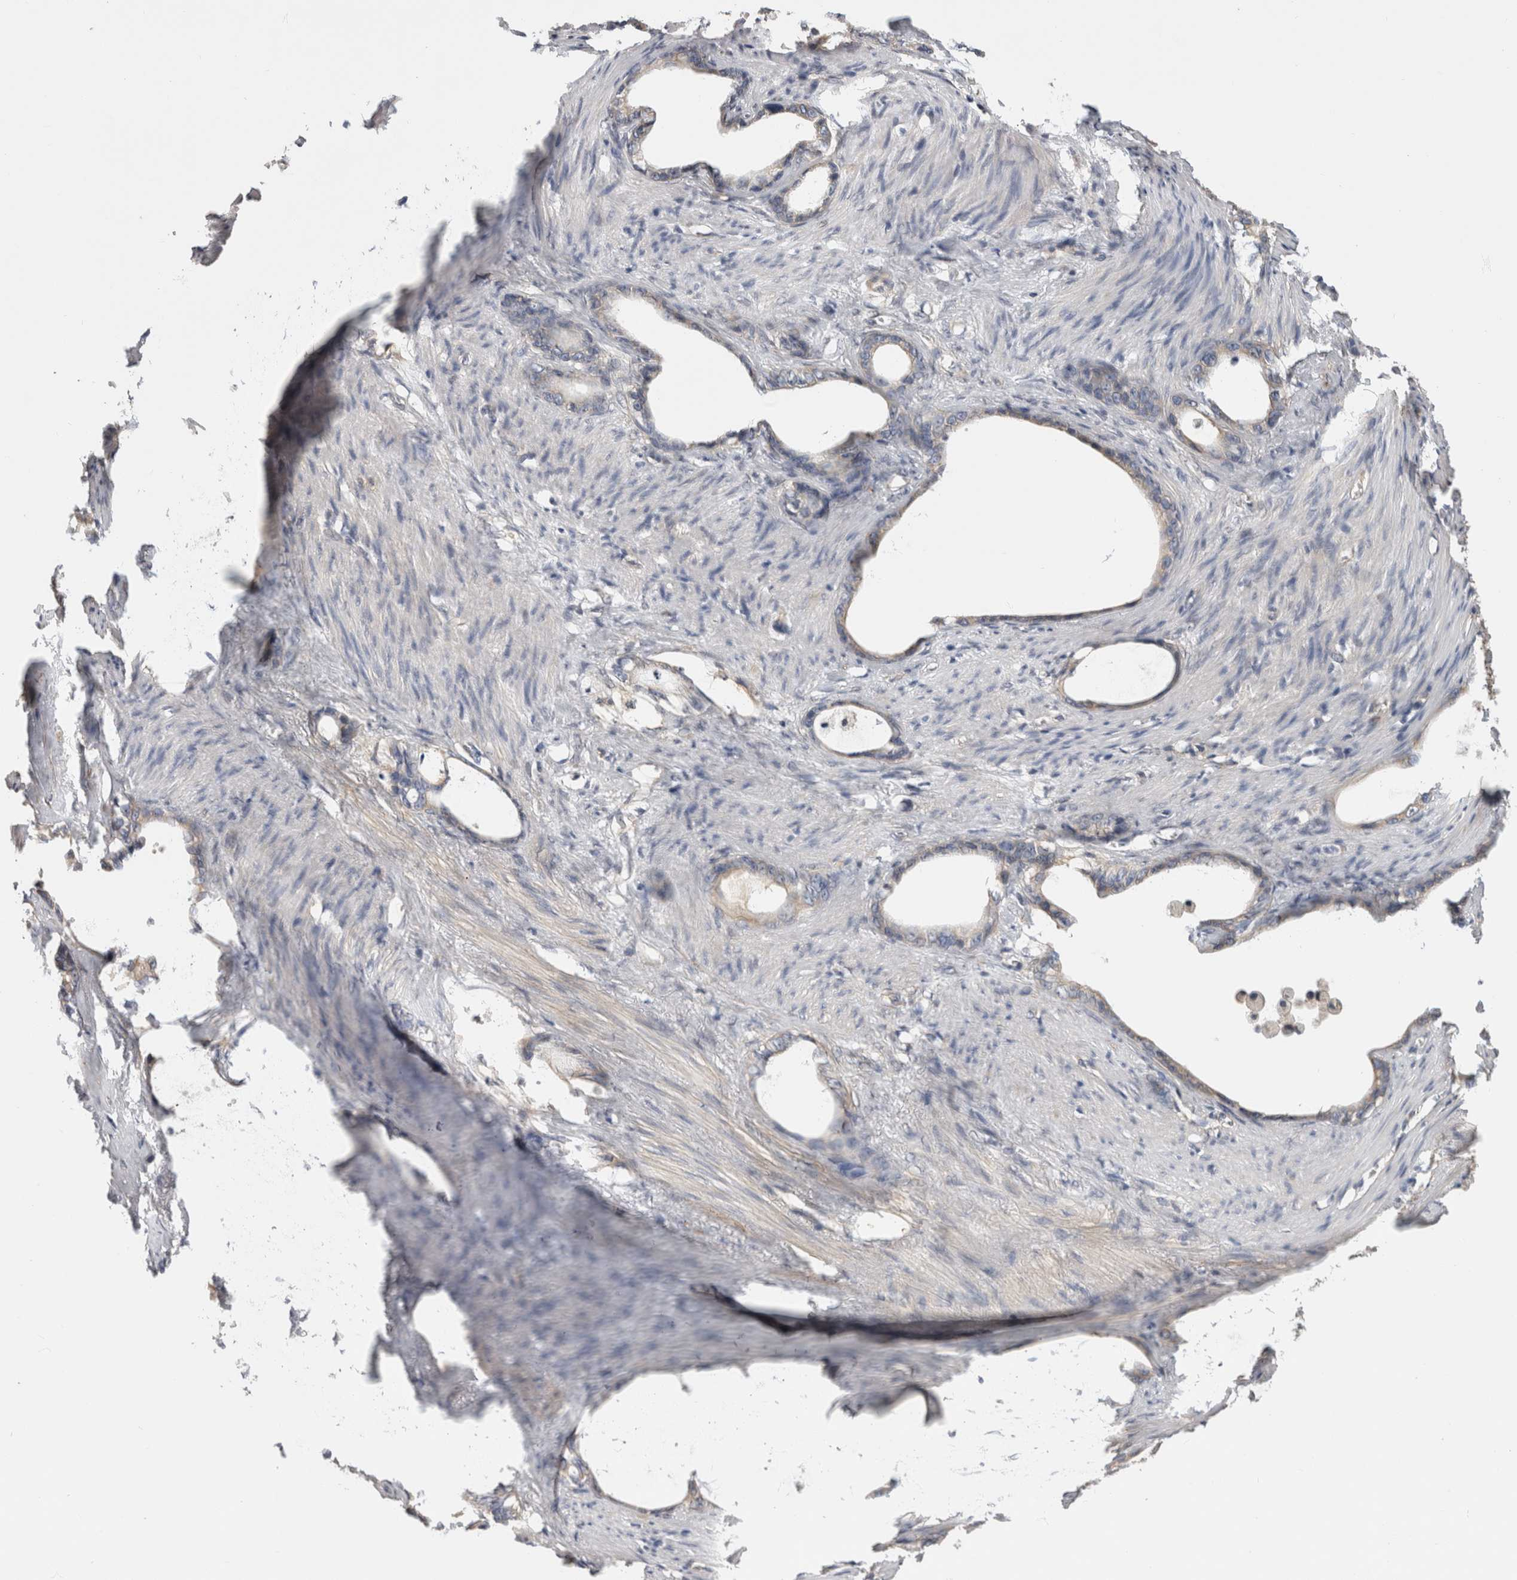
{"staining": {"intensity": "negative", "quantity": "none", "location": "none"}, "tissue": "stomach cancer", "cell_type": "Tumor cells", "image_type": "cancer", "snomed": [{"axis": "morphology", "description": "Adenocarcinoma, NOS"}, {"axis": "topography", "description": "Stomach"}], "caption": "Protein analysis of adenocarcinoma (stomach) demonstrates no significant positivity in tumor cells.", "gene": "PGM1", "patient": {"sex": "female", "age": 75}}